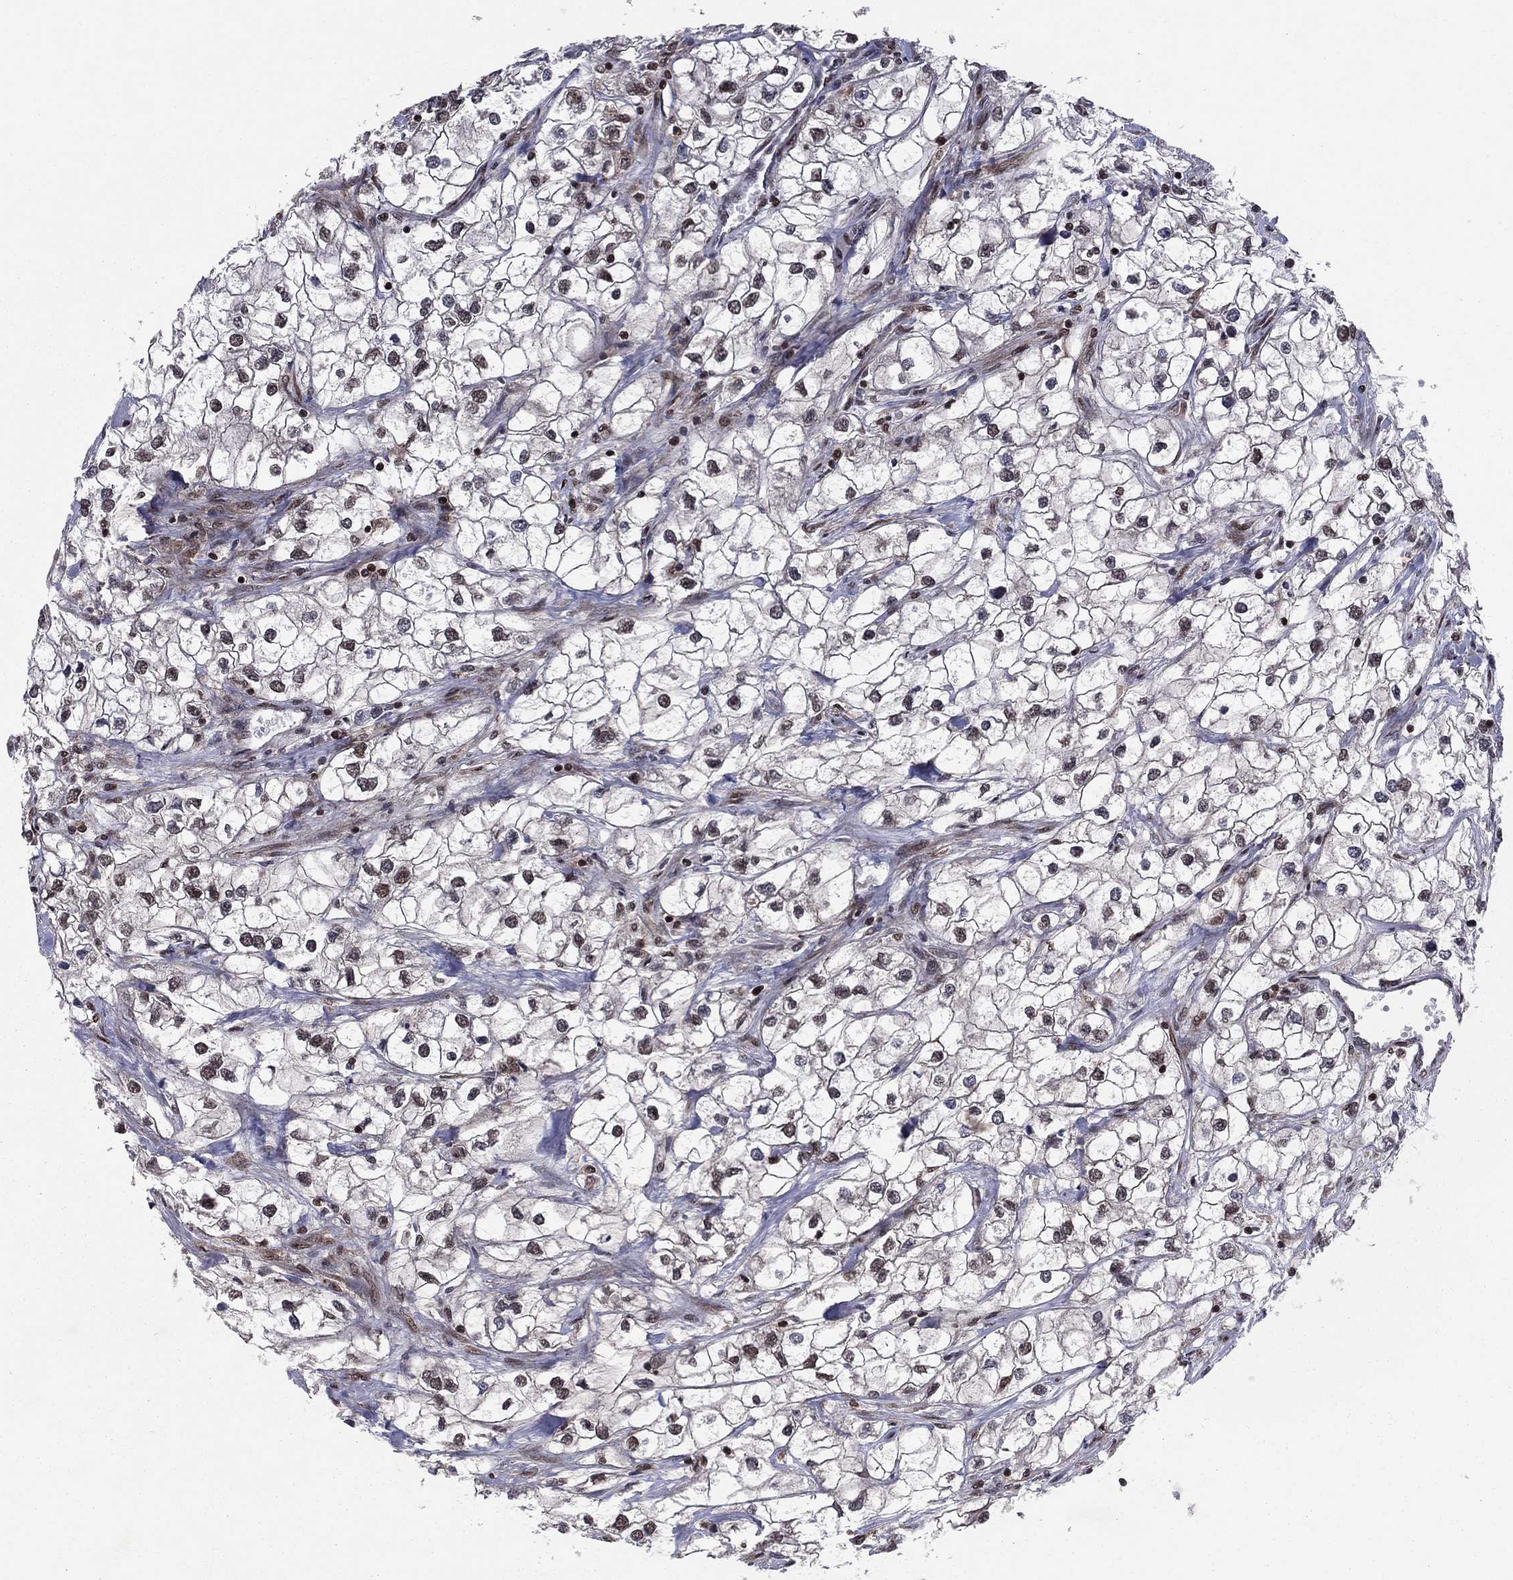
{"staining": {"intensity": "moderate", "quantity": "25%-75%", "location": "nuclear"}, "tissue": "renal cancer", "cell_type": "Tumor cells", "image_type": "cancer", "snomed": [{"axis": "morphology", "description": "Adenocarcinoma, NOS"}, {"axis": "topography", "description": "Kidney"}], "caption": "Immunohistochemistry of human renal cancer (adenocarcinoma) exhibits medium levels of moderate nuclear positivity in approximately 25%-75% of tumor cells.", "gene": "SSX2IP", "patient": {"sex": "male", "age": 59}}